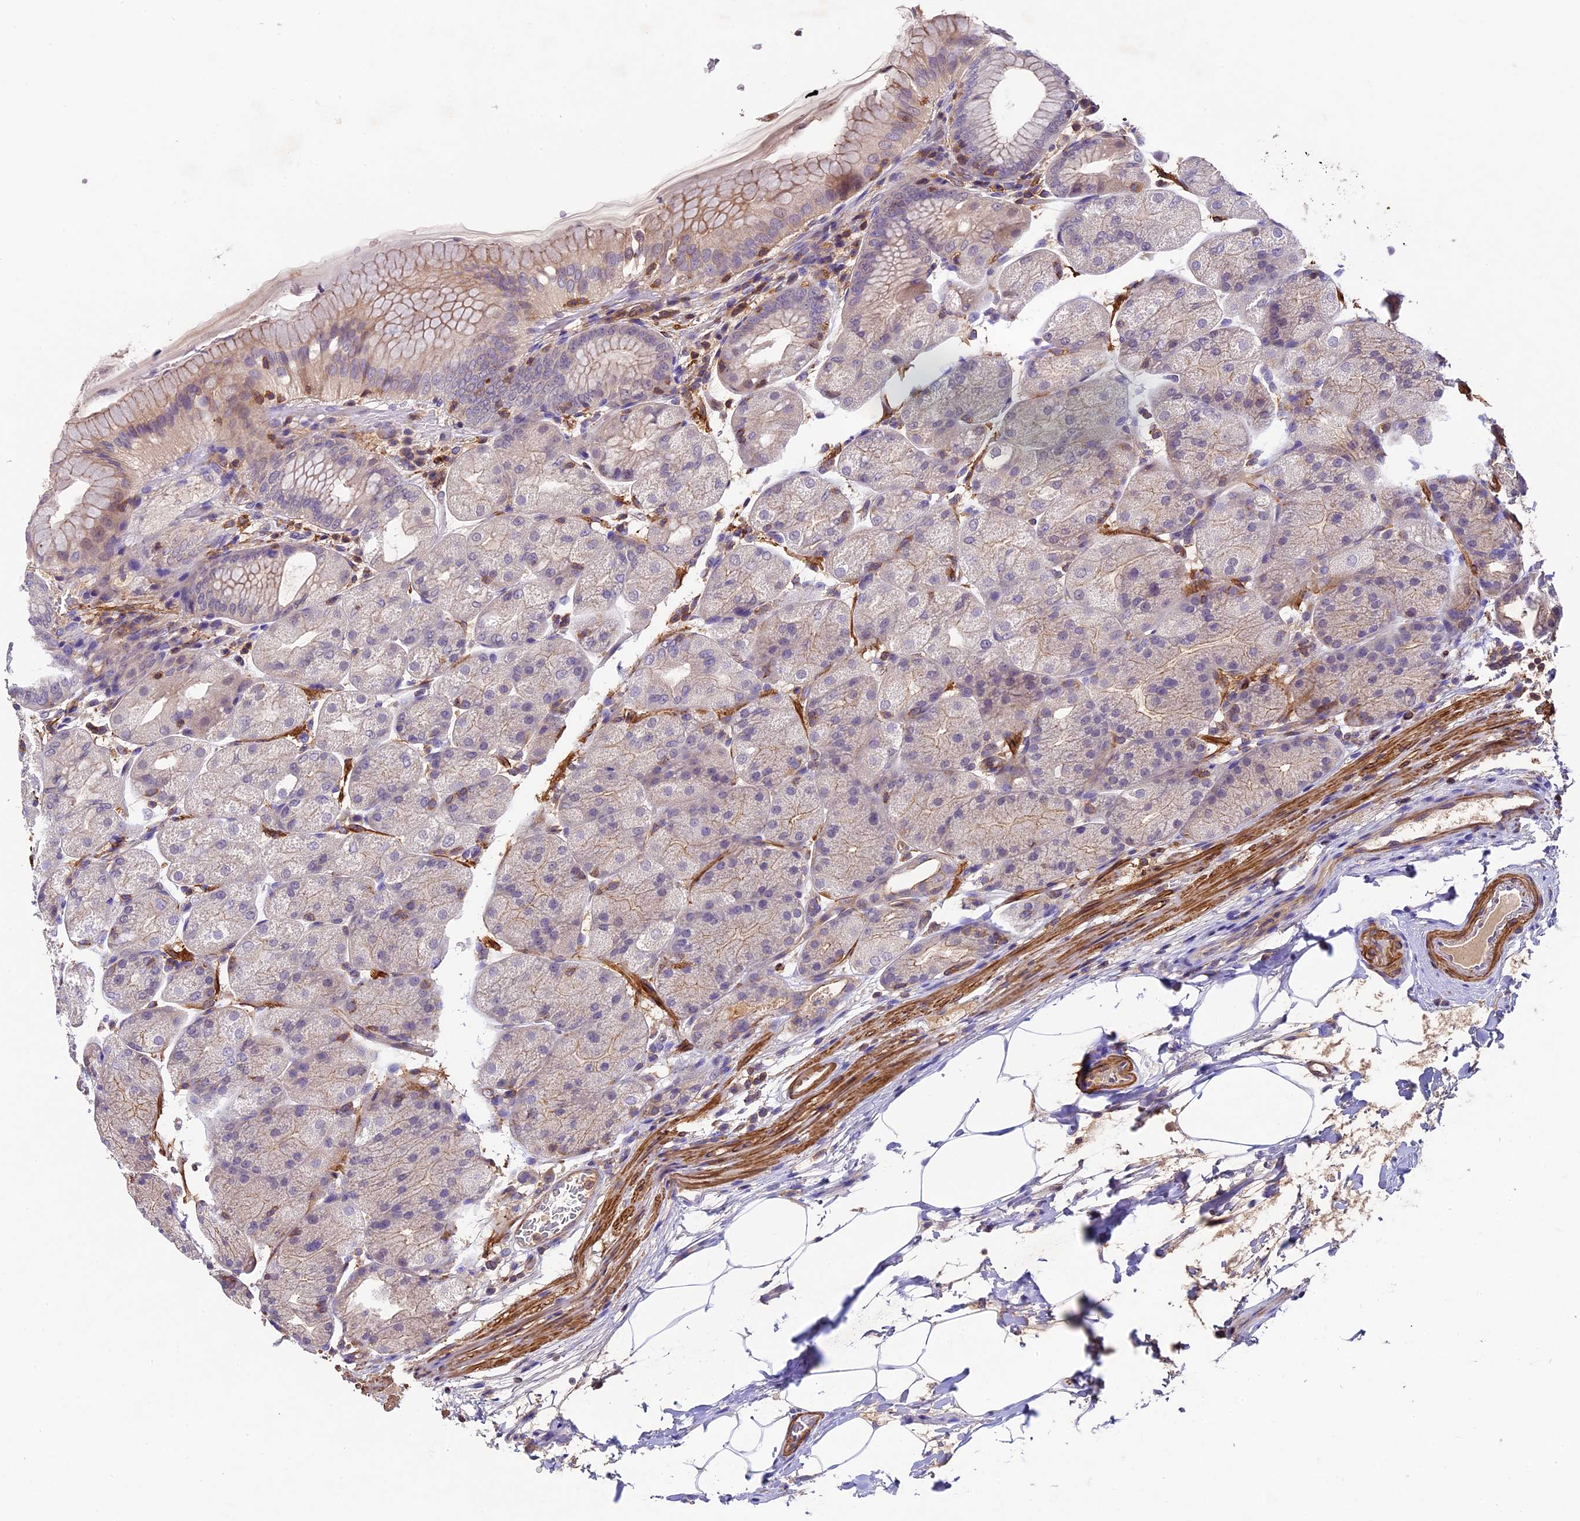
{"staining": {"intensity": "weak", "quantity": "<25%", "location": "cytoplasmic/membranous"}, "tissue": "stomach", "cell_type": "Glandular cells", "image_type": "normal", "snomed": [{"axis": "morphology", "description": "Normal tissue, NOS"}, {"axis": "topography", "description": "Stomach, upper"}, {"axis": "topography", "description": "Stomach, lower"}], "caption": "An image of stomach stained for a protein demonstrates no brown staining in glandular cells. The staining is performed using DAB brown chromogen with nuclei counter-stained in using hematoxylin.", "gene": "TBC1D1", "patient": {"sex": "male", "age": 62}}